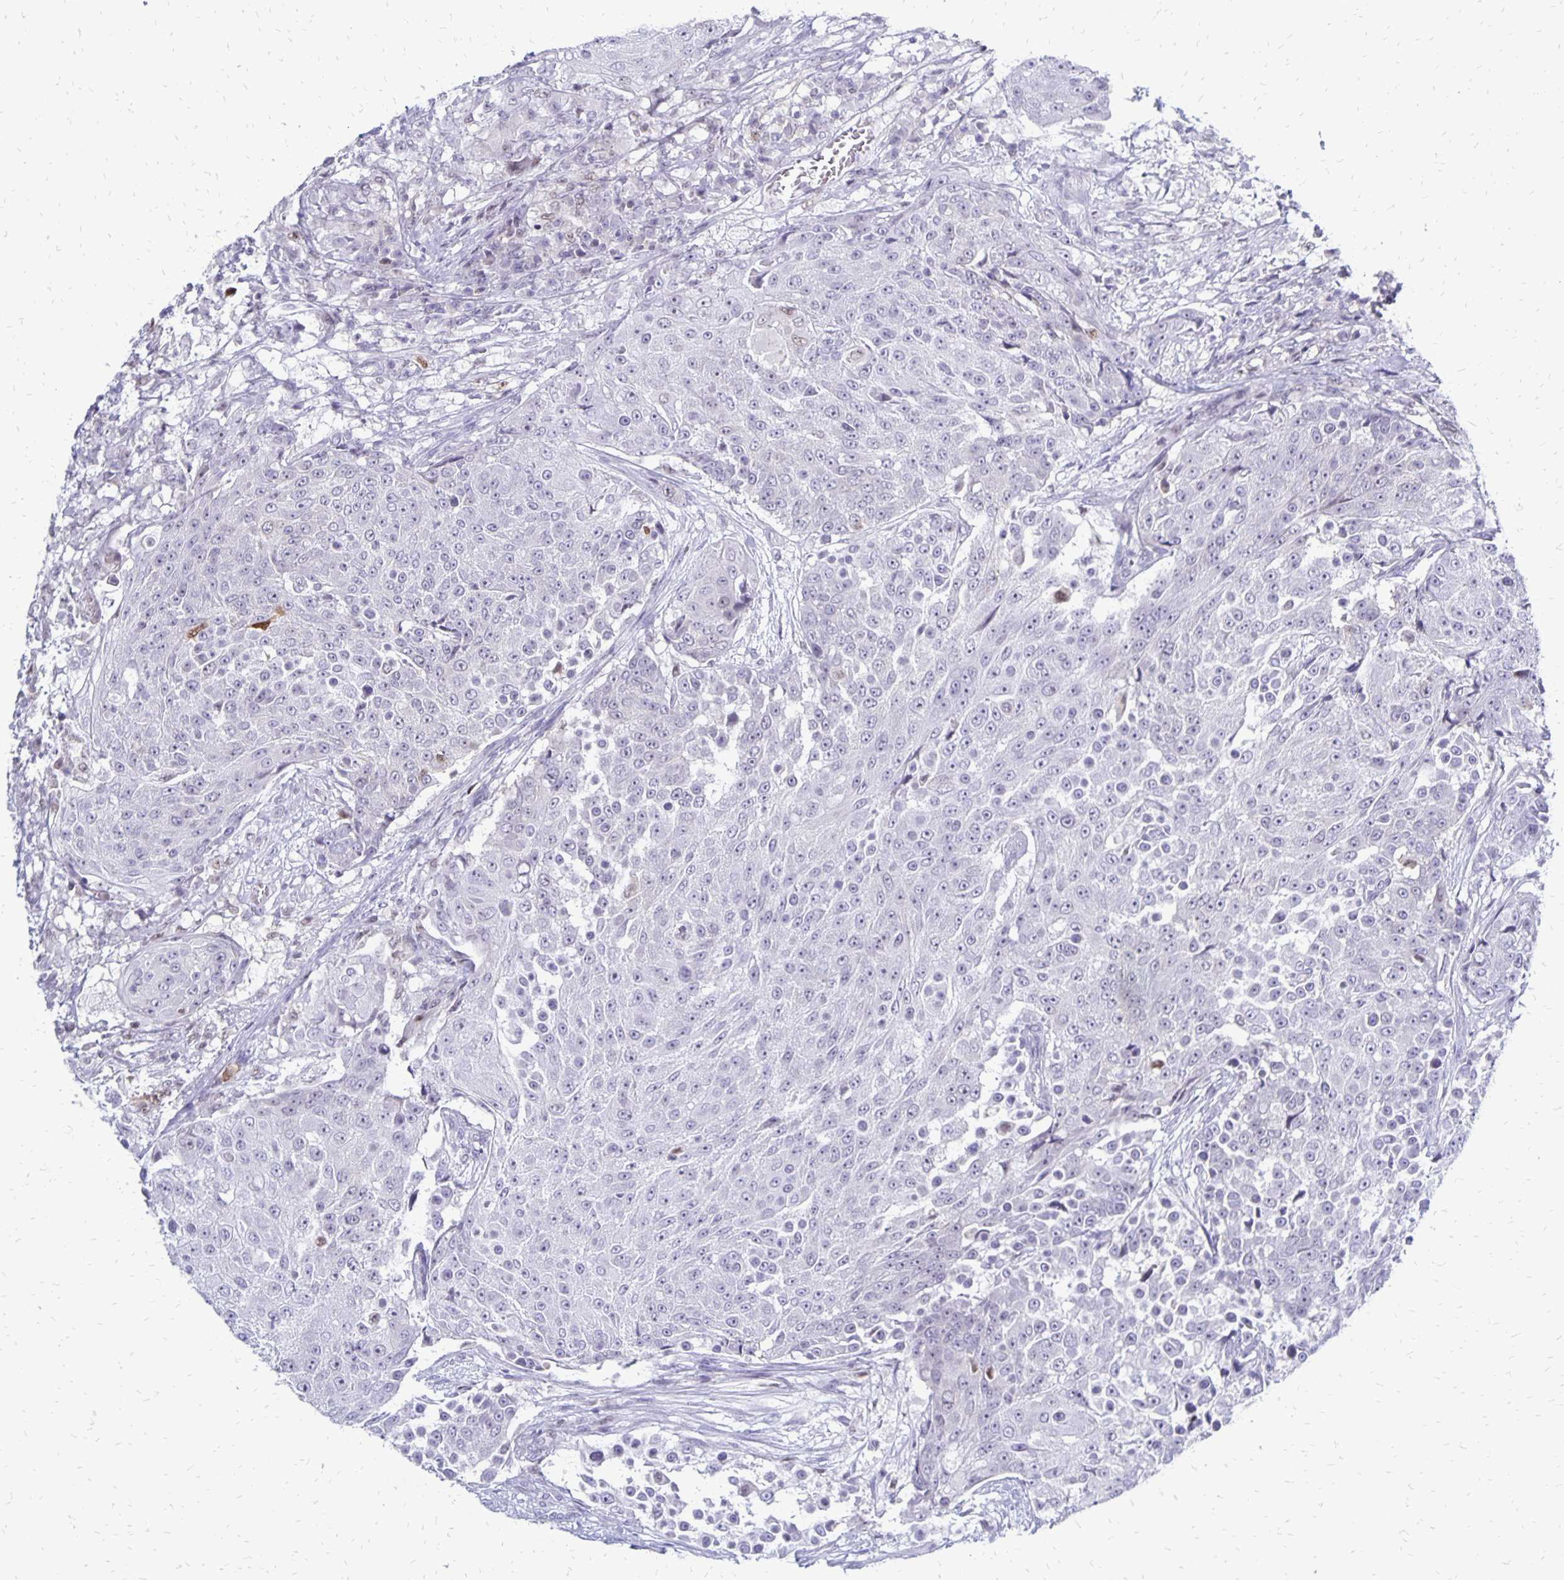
{"staining": {"intensity": "negative", "quantity": "none", "location": "none"}, "tissue": "urothelial cancer", "cell_type": "Tumor cells", "image_type": "cancer", "snomed": [{"axis": "morphology", "description": "Urothelial carcinoma, High grade"}, {"axis": "topography", "description": "Urinary bladder"}], "caption": "An image of human high-grade urothelial carcinoma is negative for staining in tumor cells.", "gene": "DCK", "patient": {"sex": "female", "age": 63}}